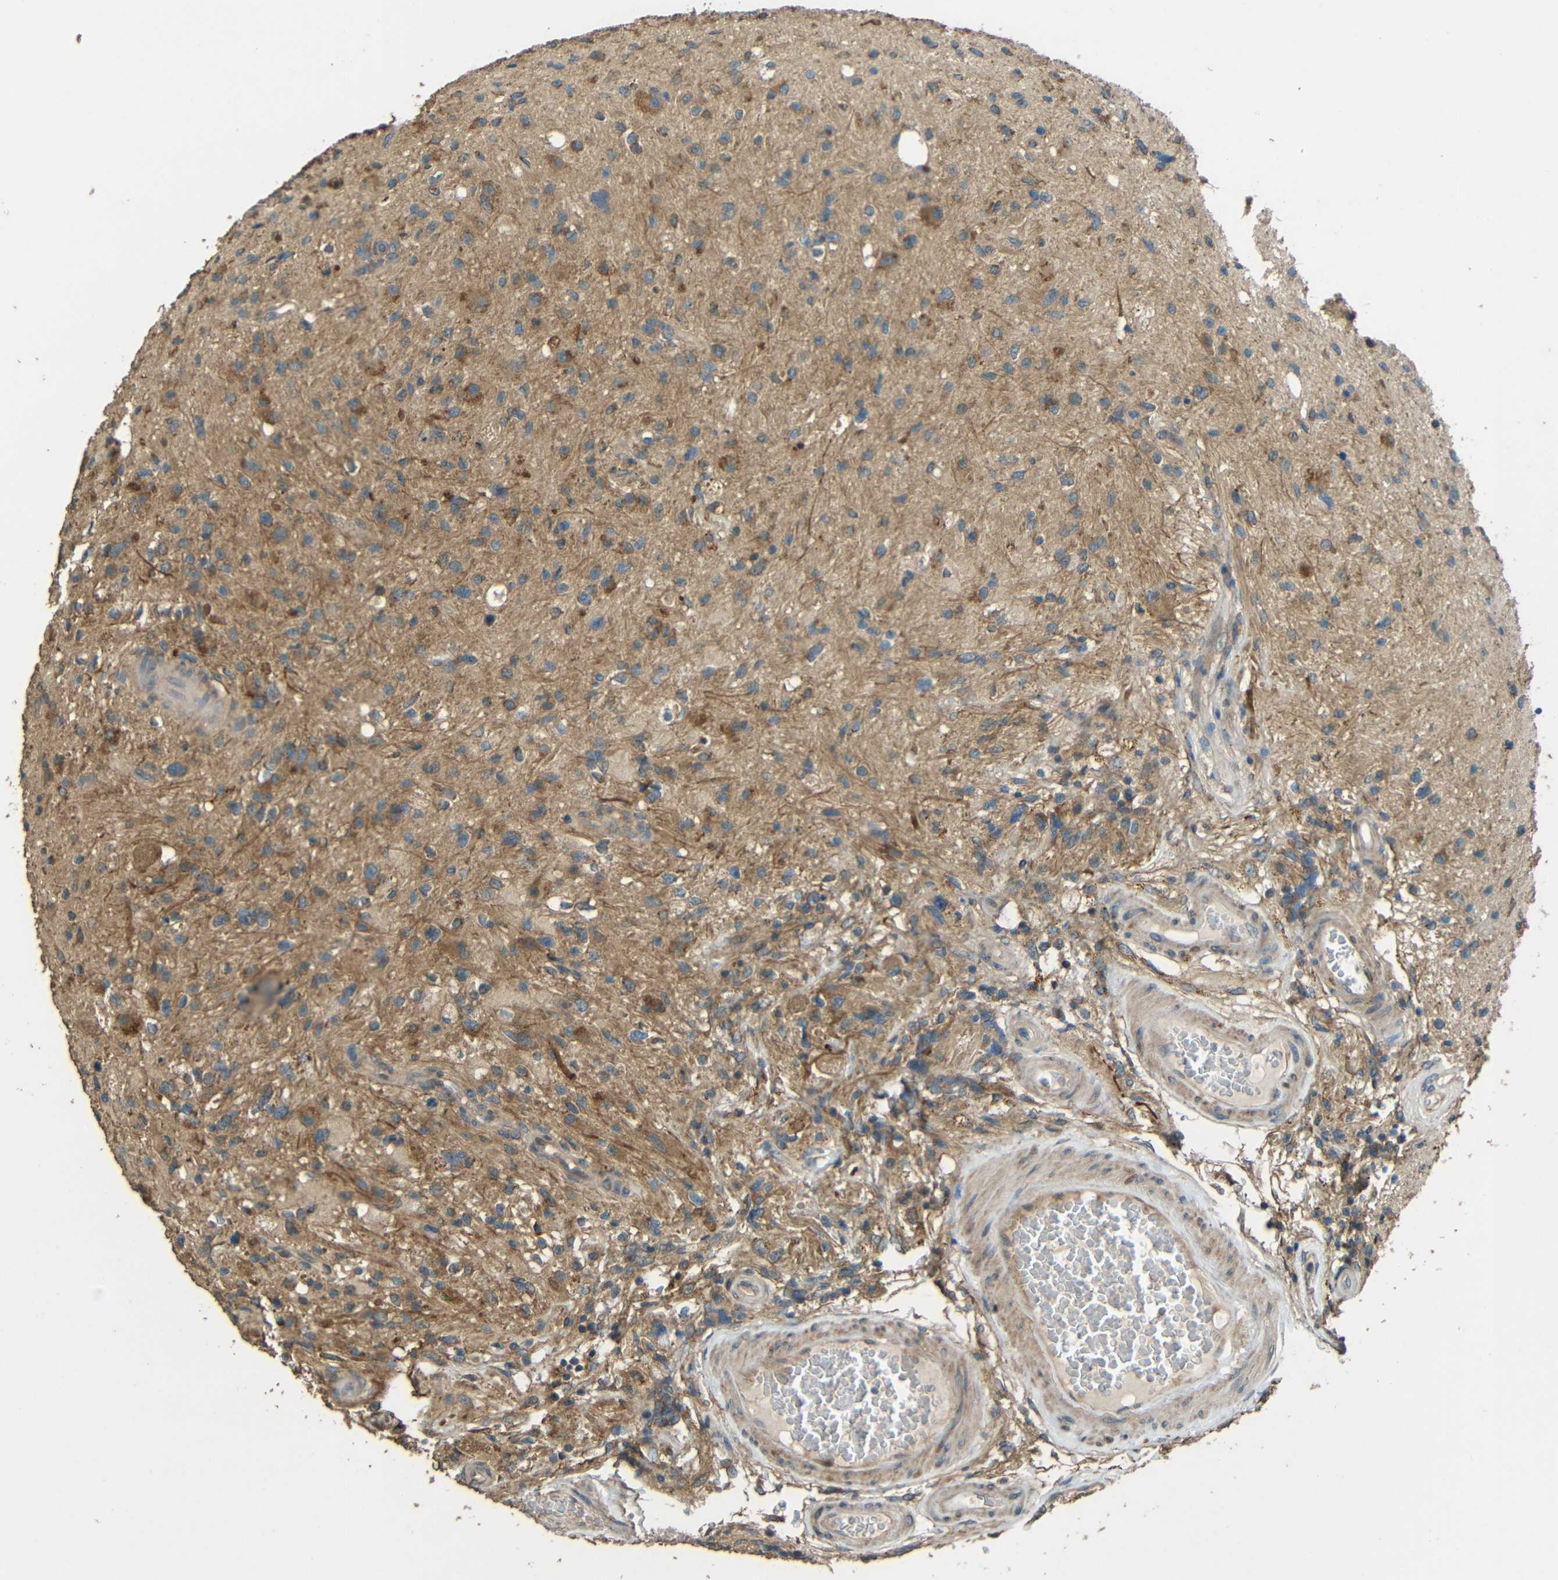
{"staining": {"intensity": "moderate", "quantity": ">75%", "location": "cytoplasmic/membranous"}, "tissue": "glioma", "cell_type": "Tumor cells", "image_type": "cancer", "snomed": [{"axis": "morphology", "description": "Glioma, malignant, High grade"}, {"axis": "topography", "description": "Brain"}], "caption": "Immunohistochemical staining of human glioma shows moderate cytoplasmic/membranous protein expression in approximately >75% of tumor cells.", "gene": "ACACA", "patient": {"sex": "male", "age": 33}}